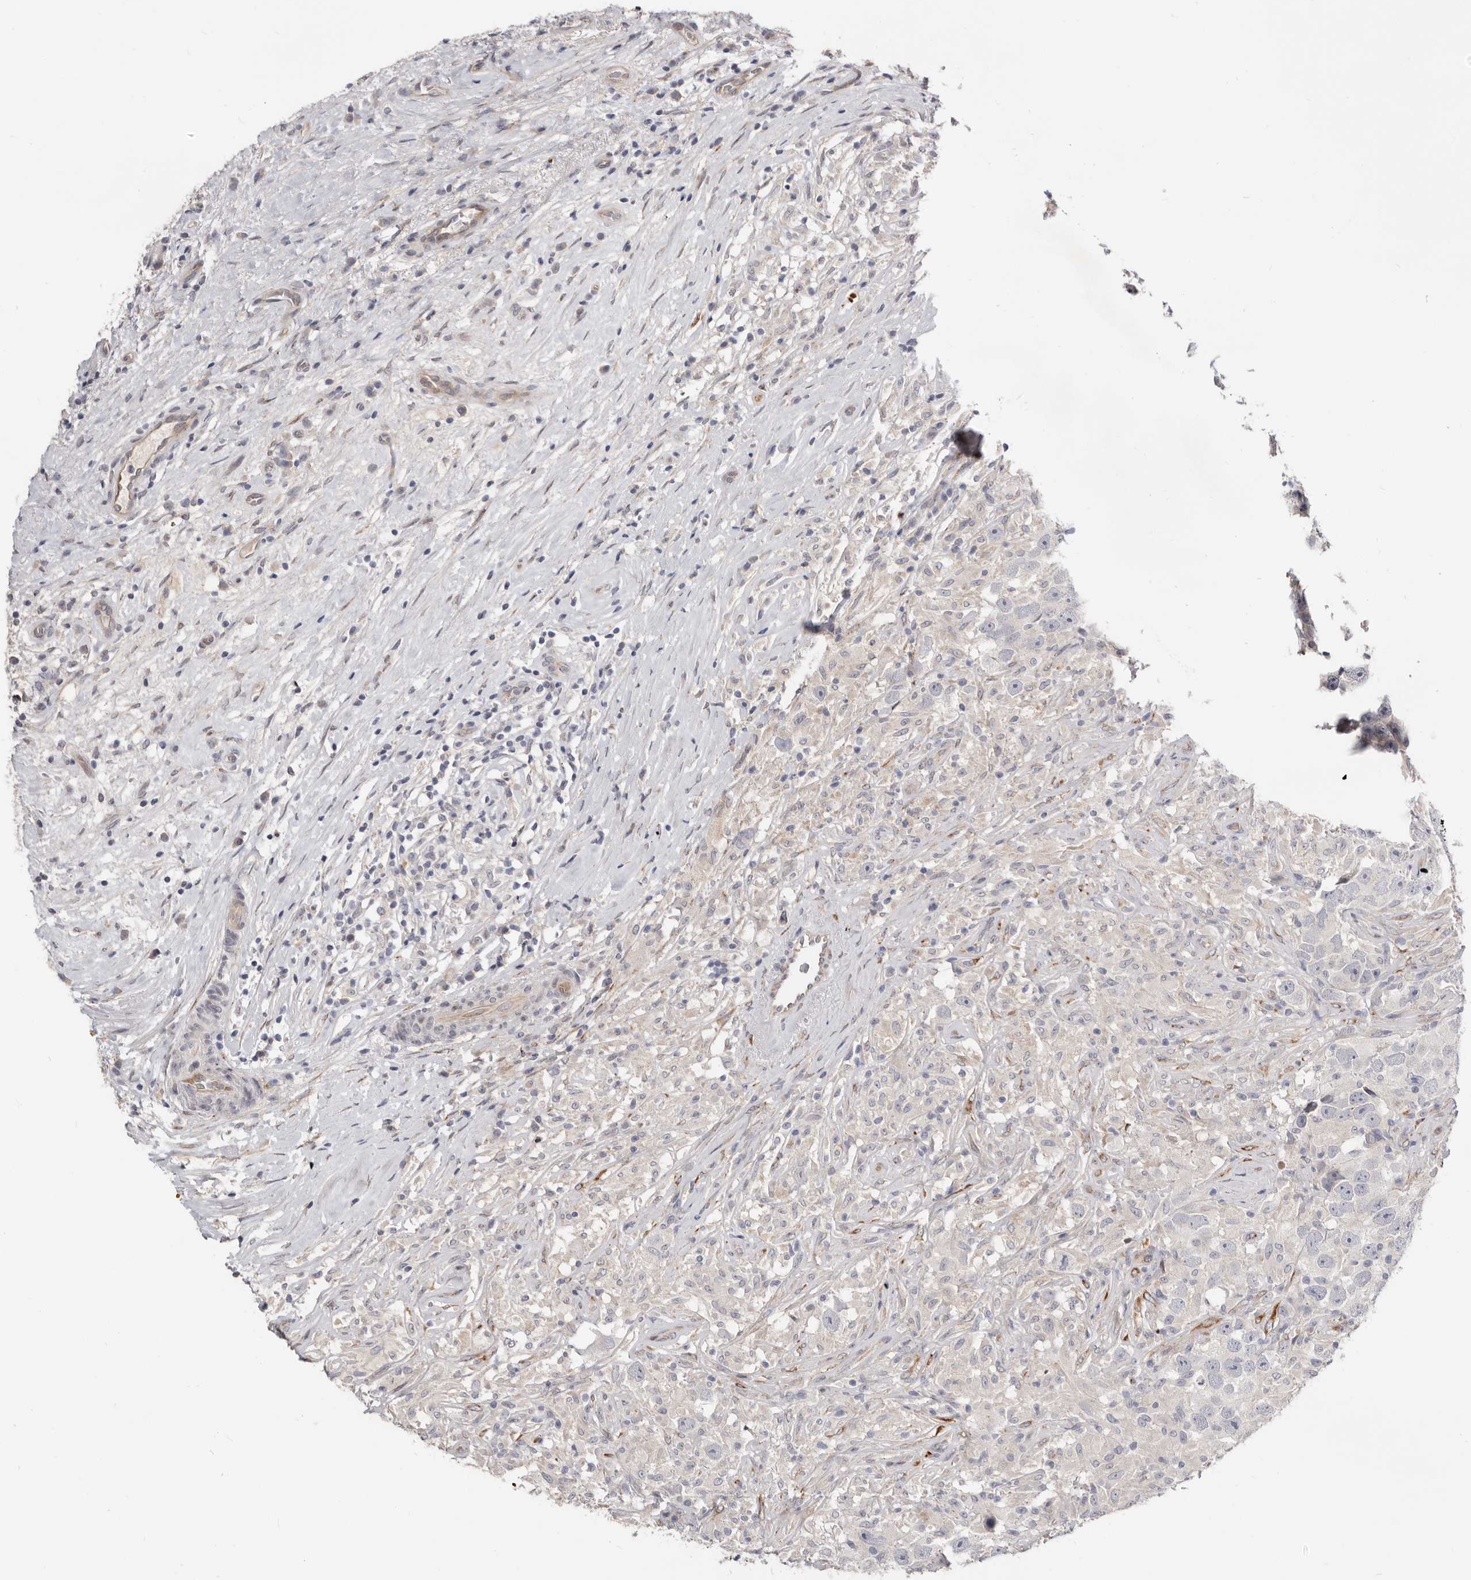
{"staining": {"intensity": "negative", "quantity": "none", "location": "none"}, "tissue": "testis cancer", "cell_type": "Tumor cells", "image_type": "cancer", "snomed": [{"axis": "morphology", "description": "Seminoma, NOS"}, {"axis": "topography", "description": "Testis"}], "caption": "A micrograph of human seminoma (testis) is negative for staining in tumor cells.", "gene": "USH1C", "patient": {"sex": "male", "age": 49}}